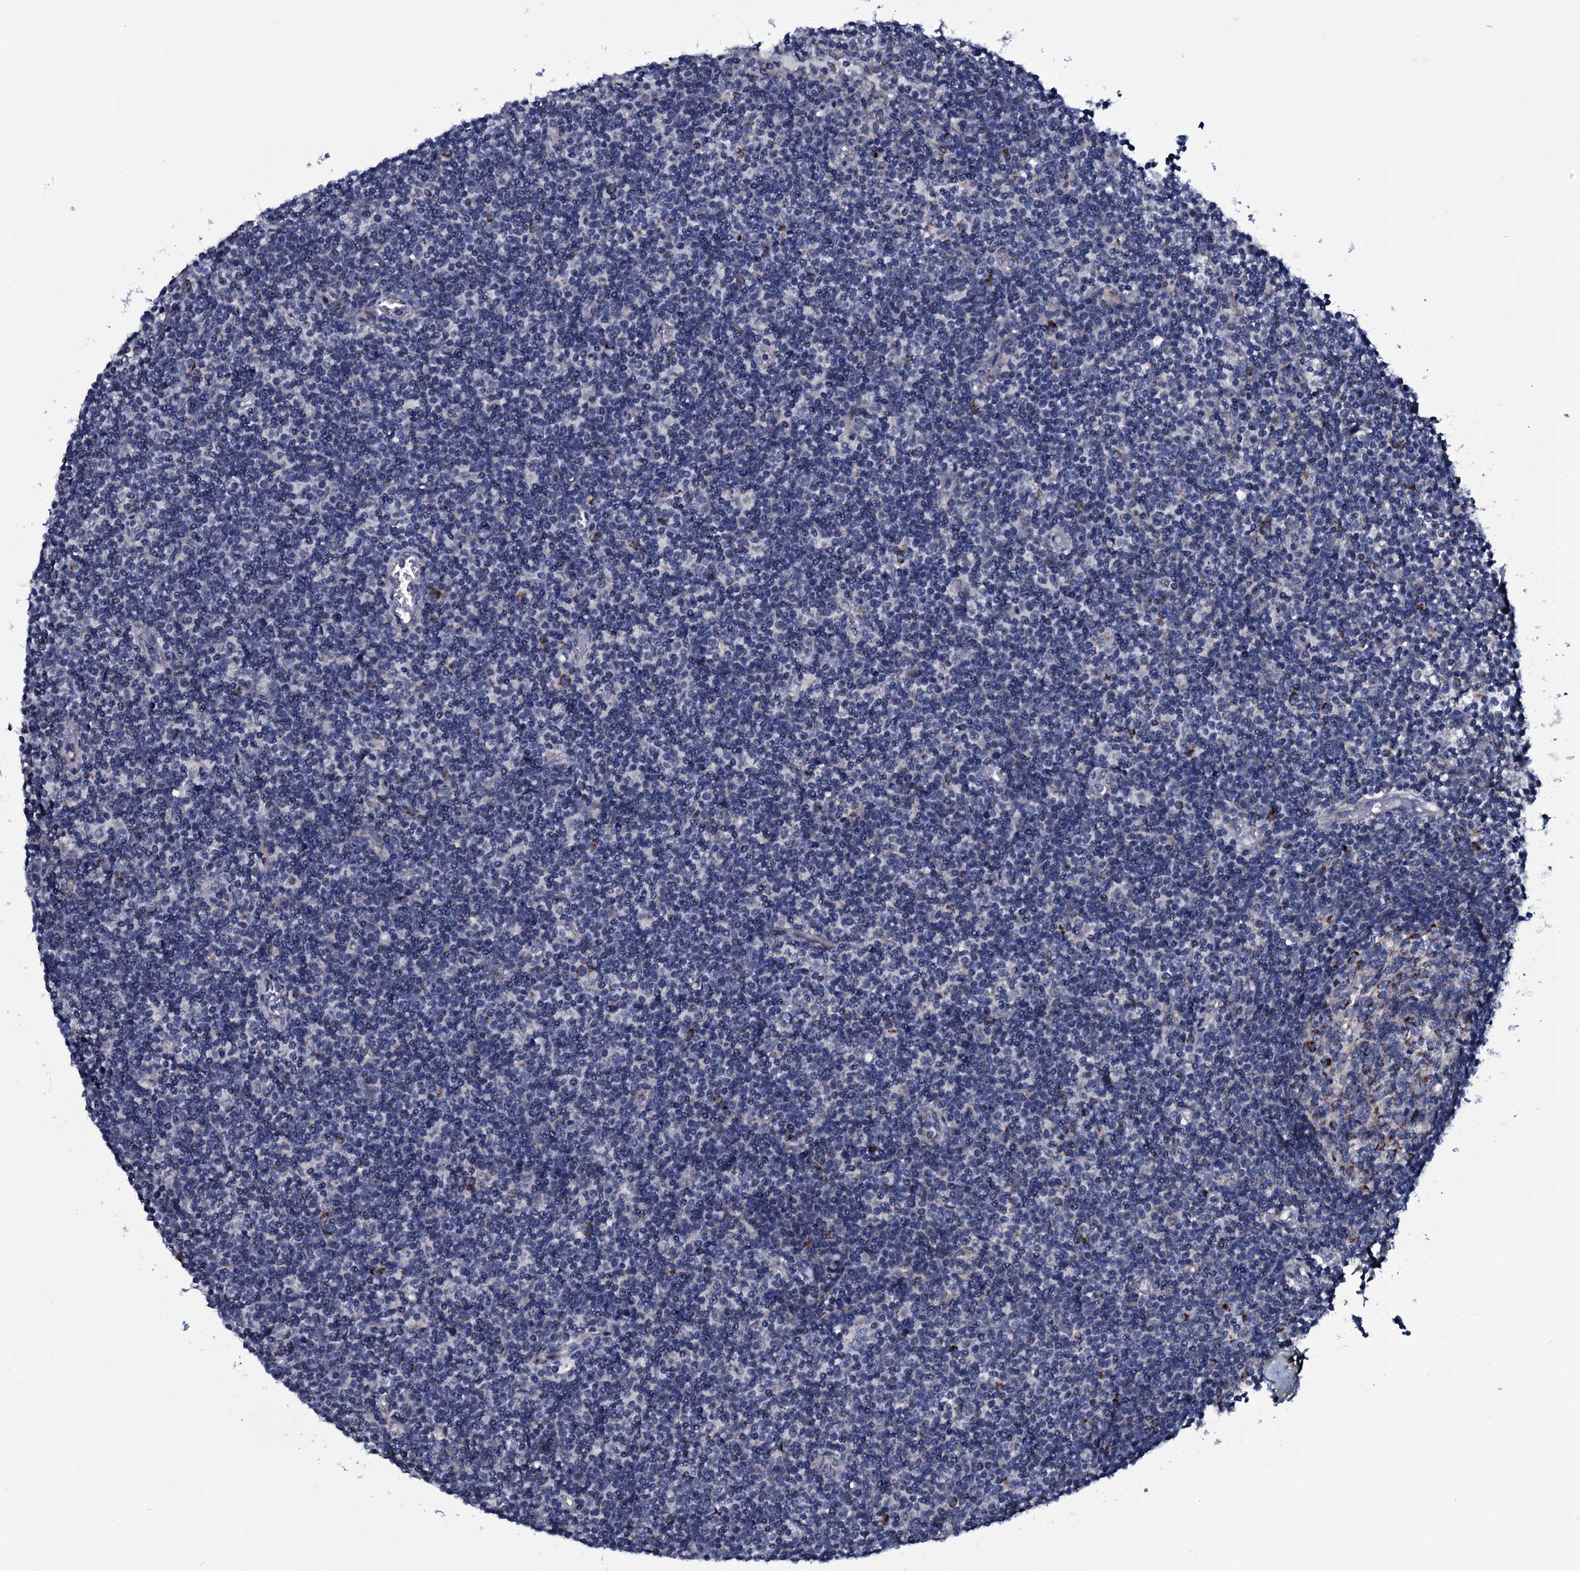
{"staining": {"intensity": "moderate", "quantity": "<25%", "location": "cytoplasmic/membranous"}, "tissue": "lymph node", "cell_type": "Germinal center cells", "image_type": "normal", "snomed": [{"axis": "morphology", "description": "Normal tissue, NOS"}, {"axis": "topography", "description": "Lymph node"}], "caption": "Immunohistochemical staining of benign human lymph node displays <25% levels of moderate cytoplasmic/membranous protein expression in approximately <25% of germinal center cells. (DAB (3,3'-diaminobenzidine) IHC with brightfield microscopy, high magnification).", "gene": "WIPF3", "patient": {"sex": "female", "age": 55}}